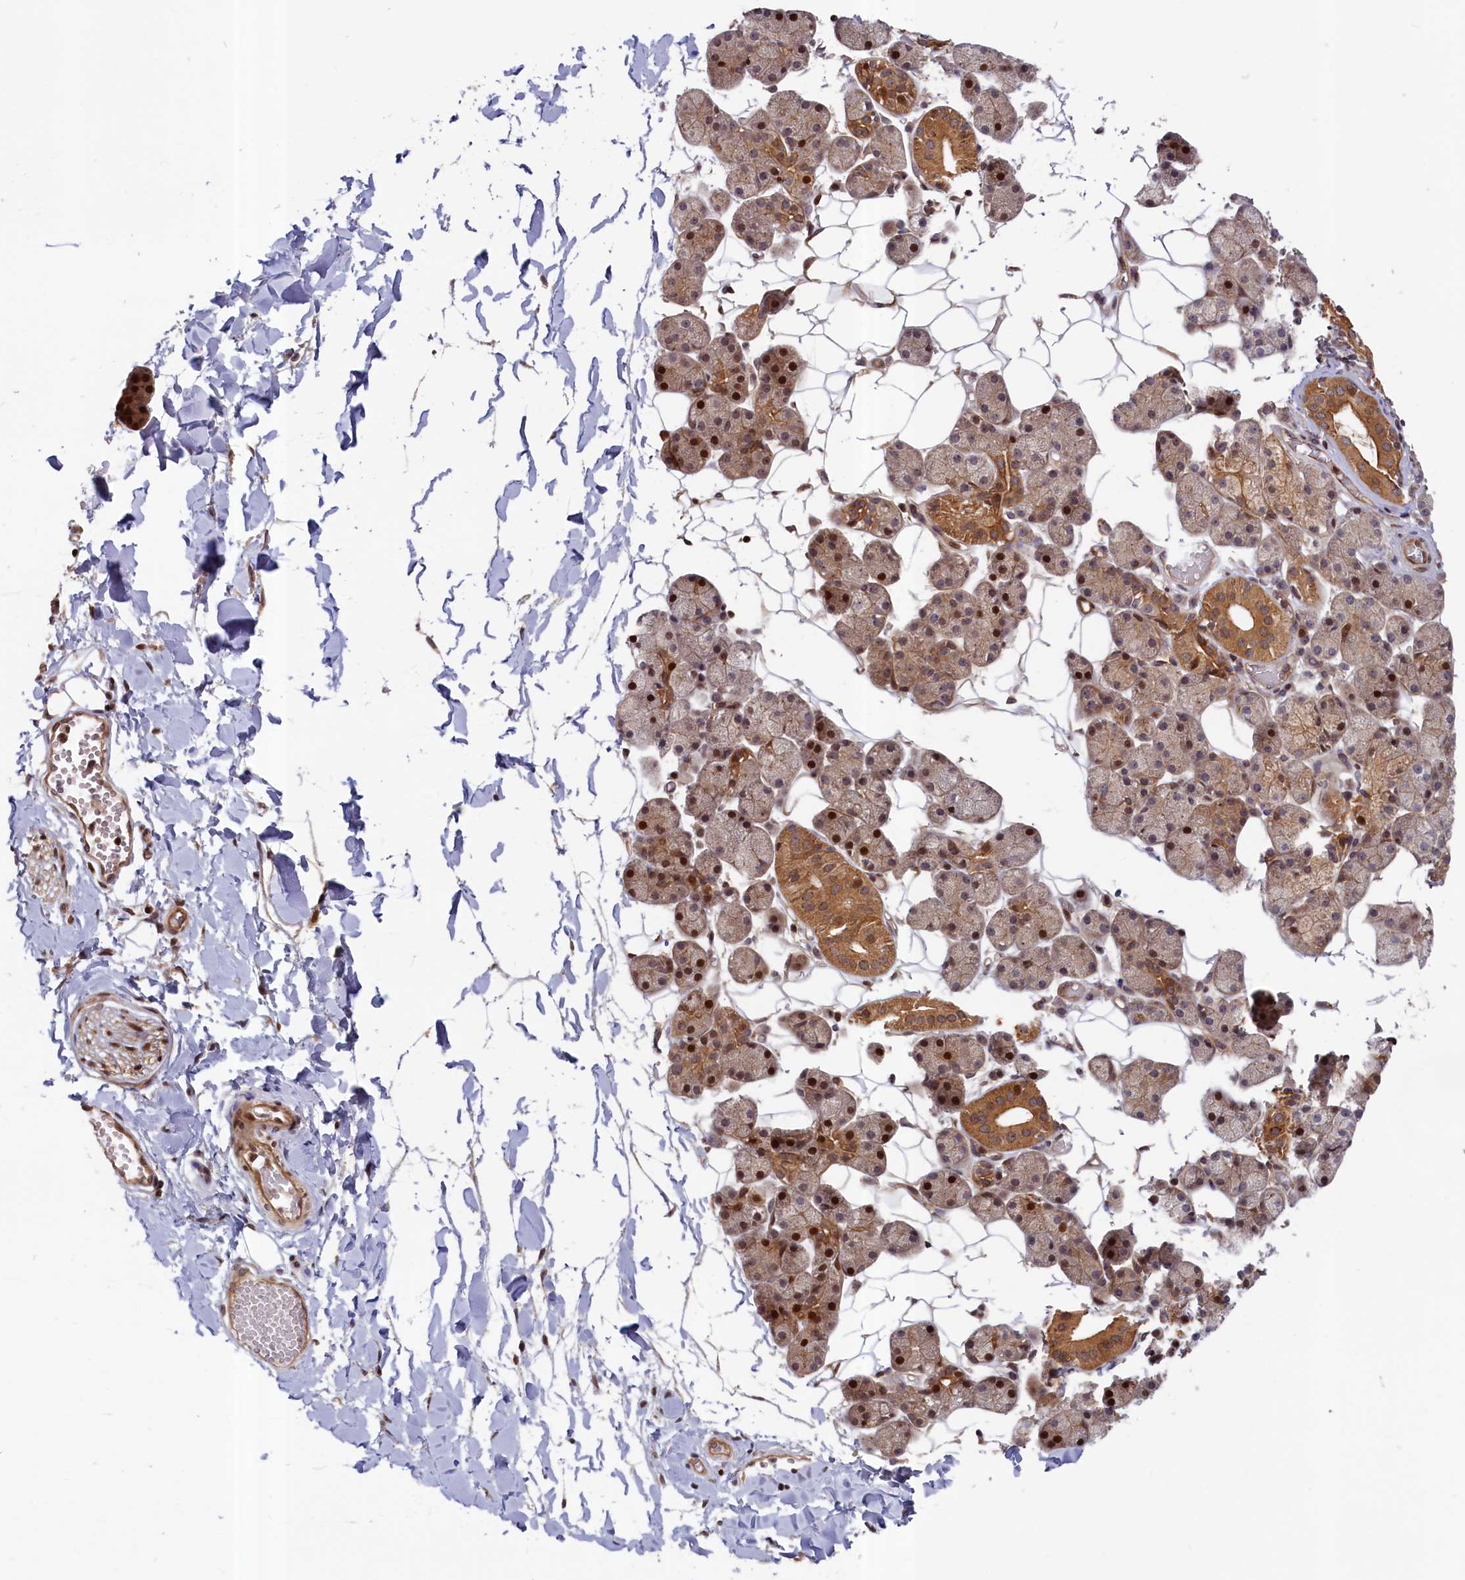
{"staining": {"intensity": "moderate", "quantity": ">75%", "location": "cytoplasmic/membranous,nuclear"}, "tissue": "salivary gland", "cell_type": "Glandular cells", "image_type": "normal", "snomed": [{"axis": "morphology", "description": "Normal tissue, NOS"}, {"axis": "topography", "description": "Salivary gland"}], "caption": "IHC micrograph of normal salivary gland: human salivary gland stained using IHC demonstrates medium levels of moderate protein expression localized specifically in the cytoplasmic/membranous,nuclear of glandular cells, appearing as a cytoplasmic/membranous,nuclear brown color.", "gene": "CEP44", "patient": {"sex": "female", "age": 33}}